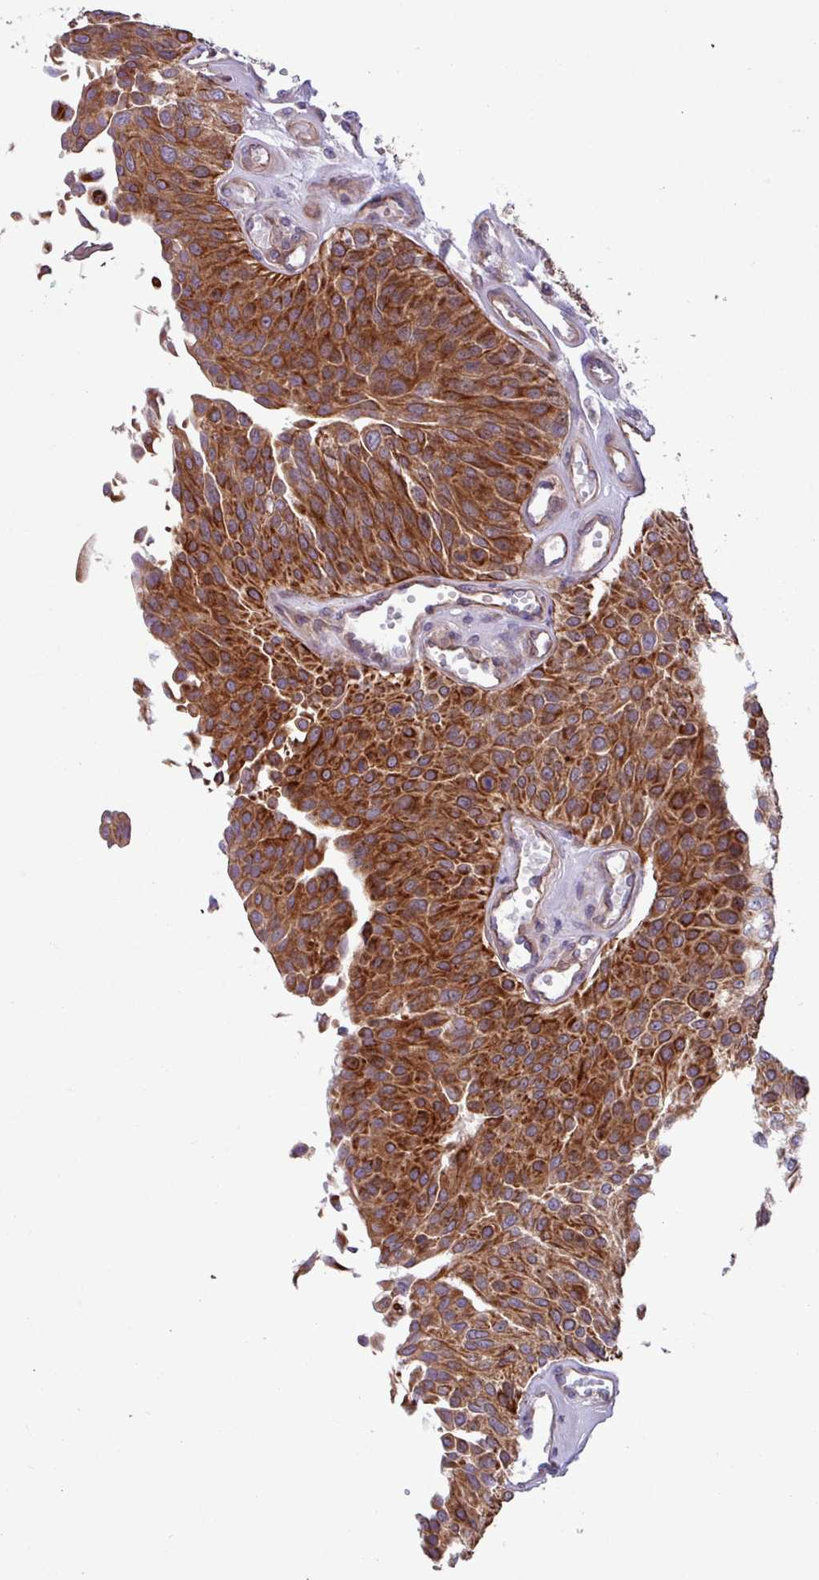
{"staining": {"intensity": "strong", "quantity": ">75%", "location": "cytoplasmic/membranous"}, "tissue": "urothelial cancer", "cell_type": "Tumor cells", "image_type": "cancer", "snomed": [{"axis": "morphology", "description": "Urothelial carcinoma, NOS"}, {"axis": "topography", "description": "Urinary bladder"}], "caption": "Approximately >75% of tumor cells in urothelial cancer exhibit strong cytoplasmic/membranous protein expression as visualized by brown immunohistochemical staining.", "gene": "CNTRL", "patient": {"sex": "male", "age": 55}}